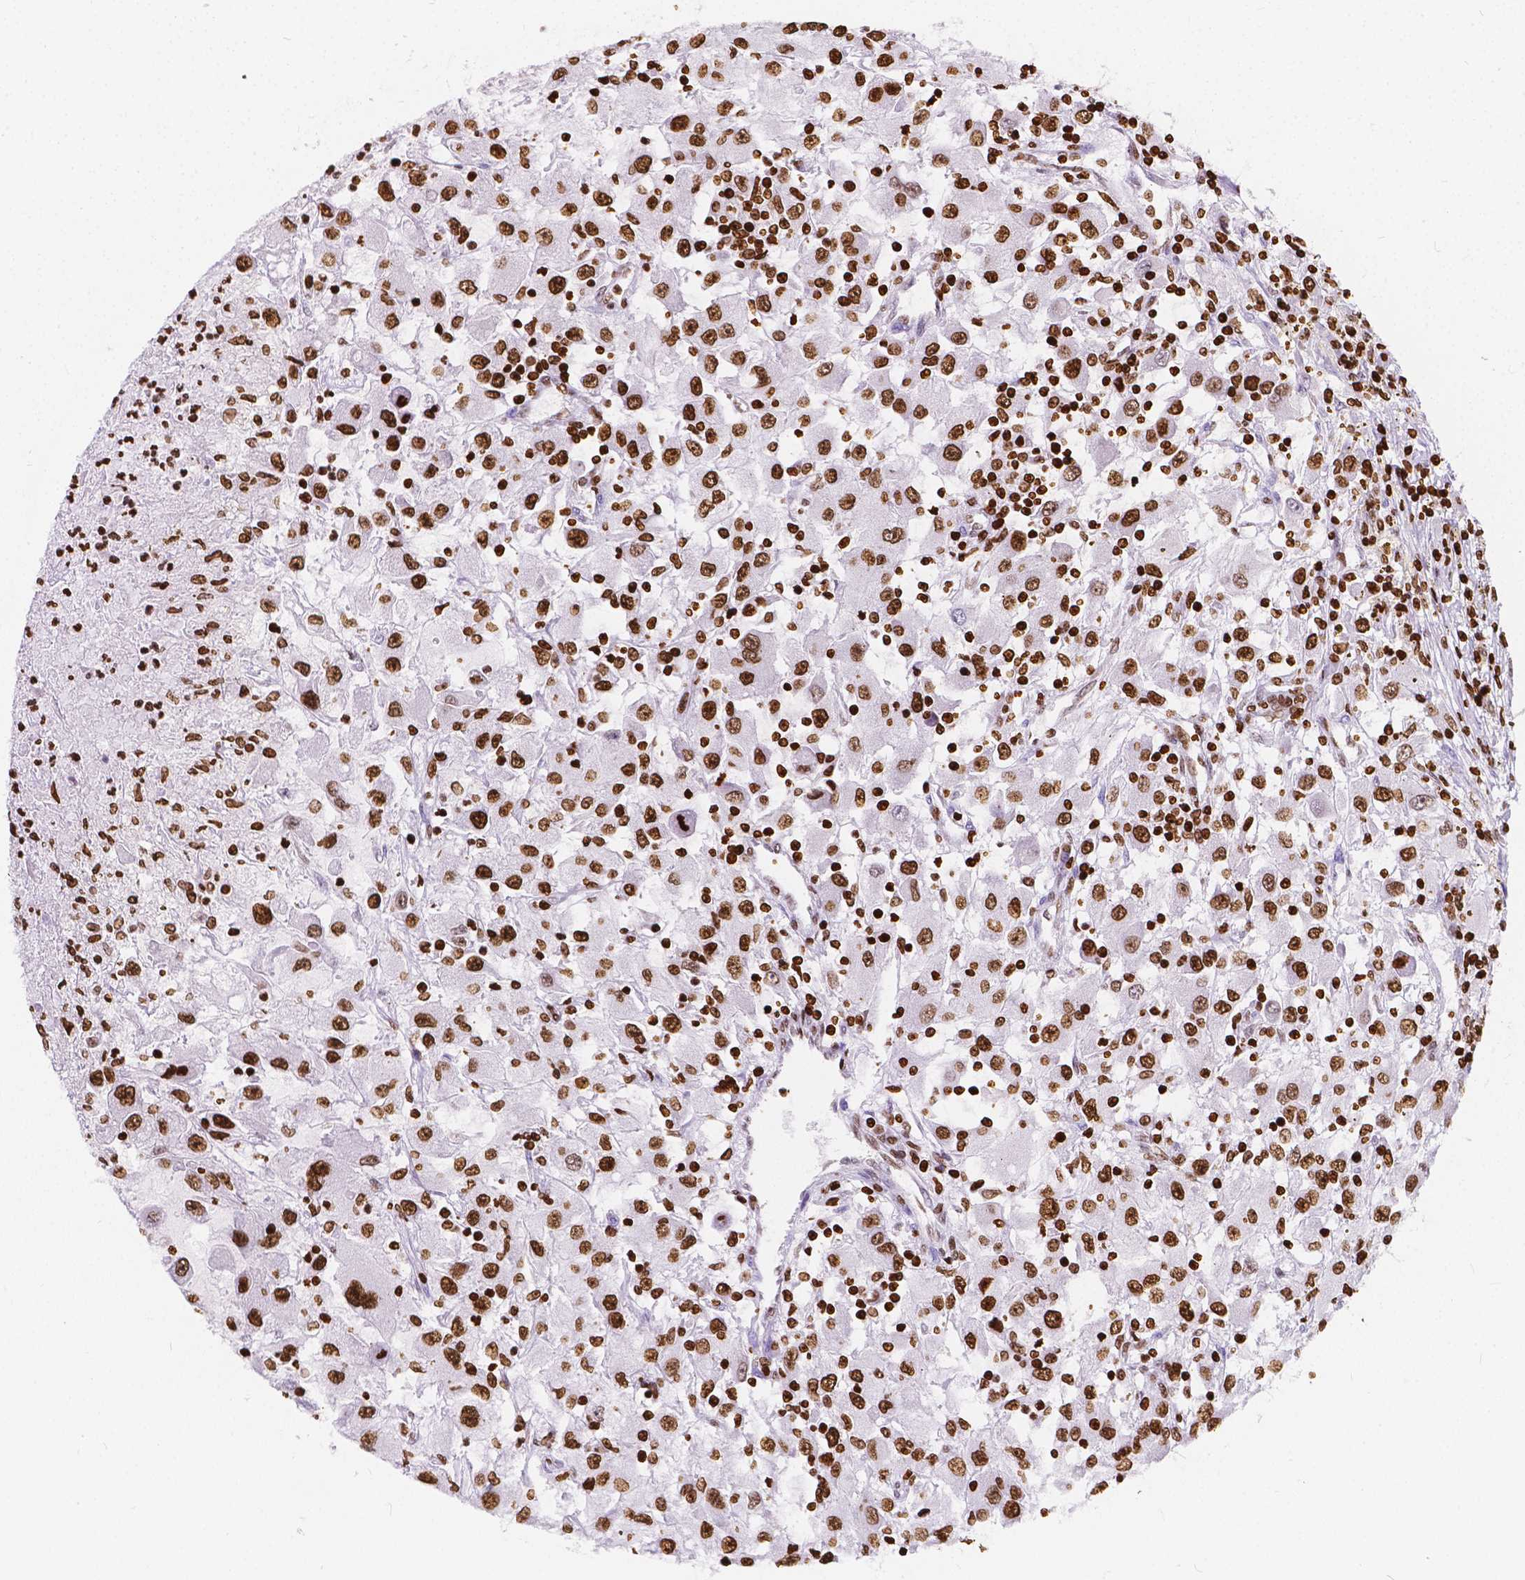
{"staining": {"intensity": "strong", "quantity": ">75%", "location": "nuclear"}, "tissue": "renal cancer", "cell_type": "Tumor cells", "image_type": "cancer", "snomed": [{"axis": "morphology", "description": "Adenocarcinoma, NOS"}, {"axis": "topography", "description": "Kidney"}], "caption": "Immunohistochemical staining of adenocarcinoma (renal) displays high levels of strong nuclear protein positivity in approximately >75% of tumor cells. (Stains: DAB in brown, nuclei in blue, Microscopy: brightfield microscopy at high magnification).", "gene": "CBY3", "patient": {"sex": "female", "age": 67}}